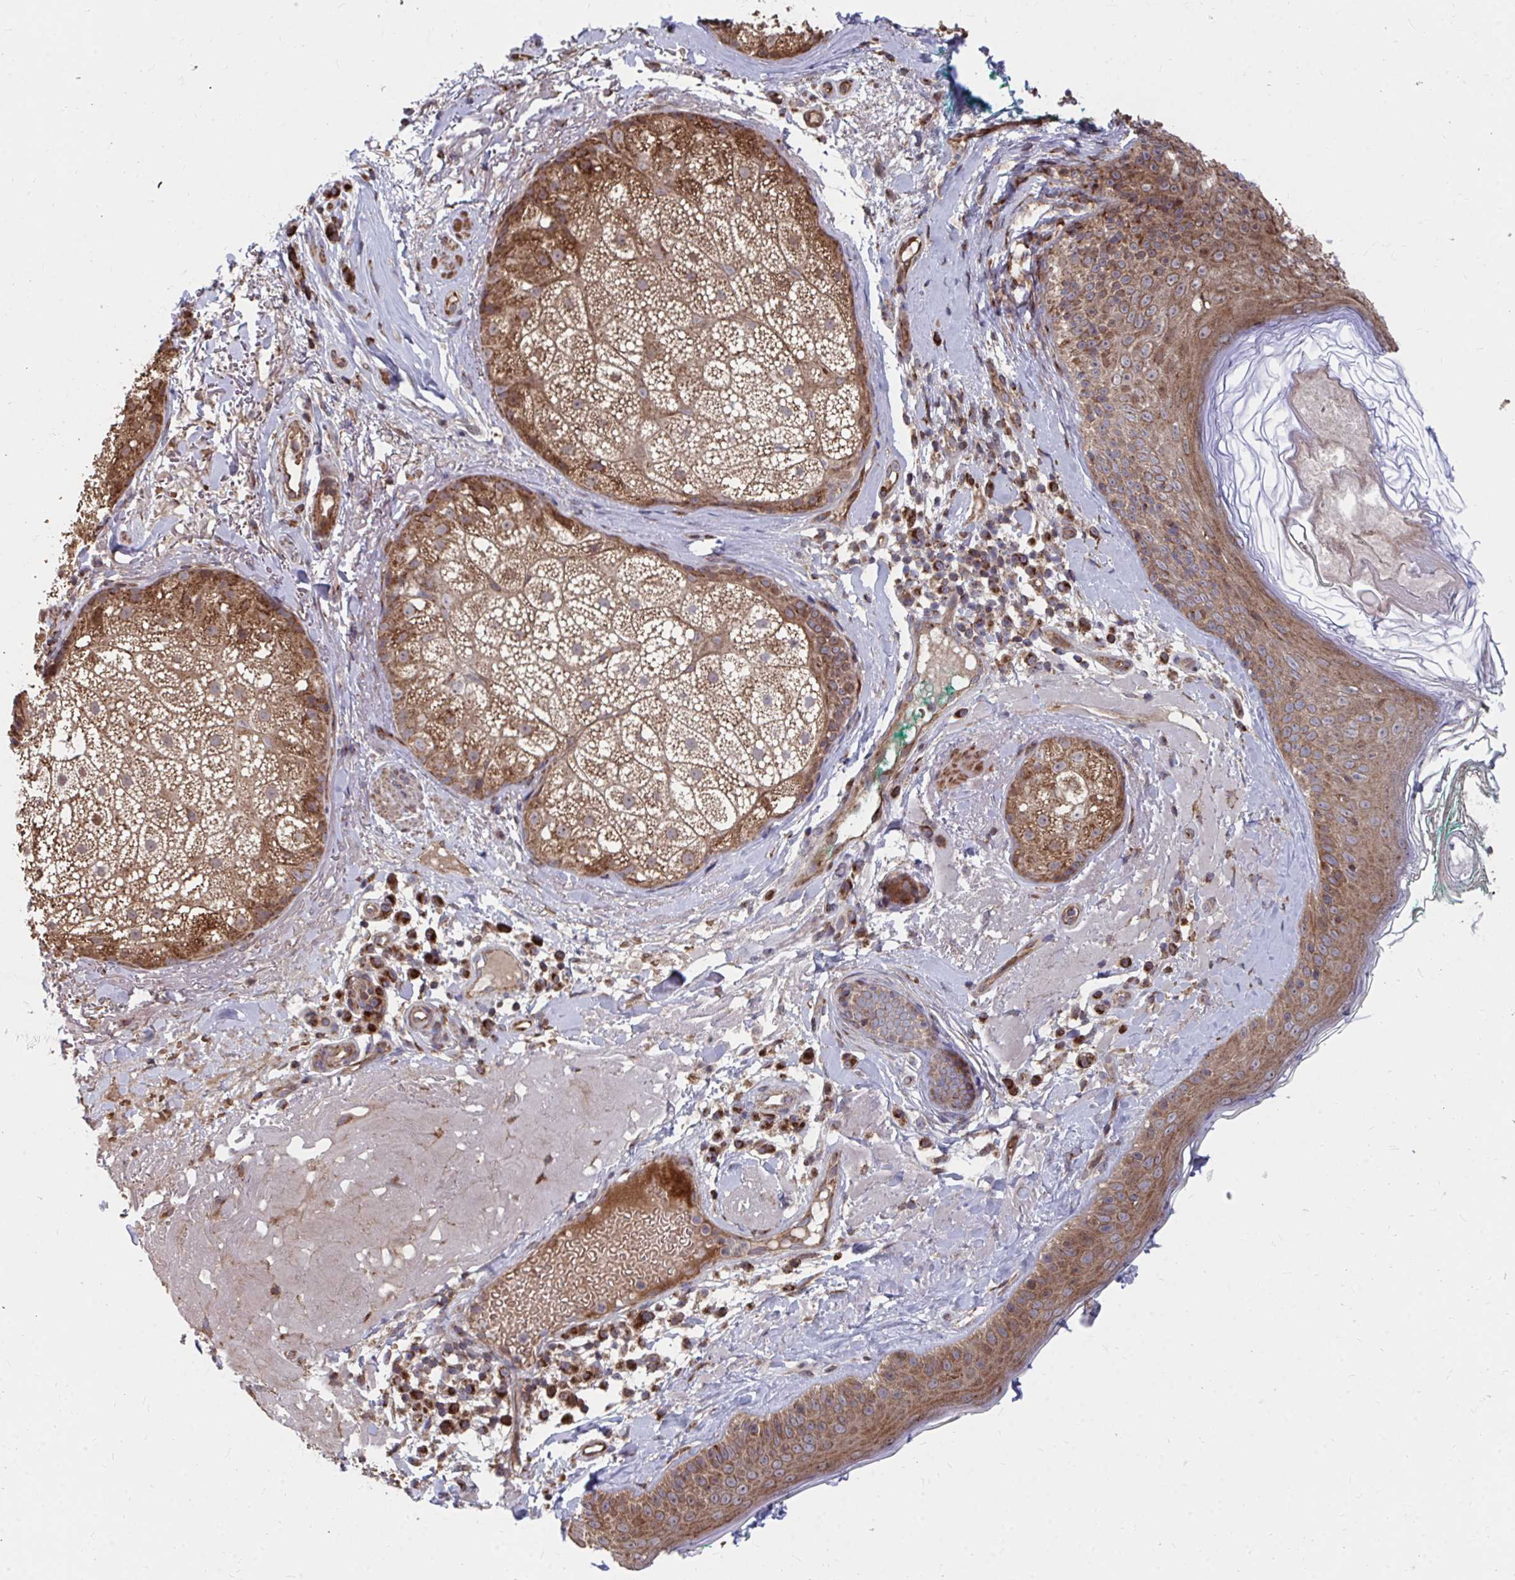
{"staining": {"intensity": "moderate", "quantity": ">75%", "location": "cytoplasmic/membranous"}, "tissue": "skin", "cell_type": "Fibroblasts", "image_type": "normal", "snomed": [{"axis": "morphology", "description": "Normal tissue, NOS"}, {"axis": "topography", "description": "Skin"}], "caption": "Protein expression analysis of benign skin displays moderate cytoplasmic/membranous staining in about >75% of fibroblasts. The protein is shown in brown color, while the nuclei are stained blue.", "gene": "FAM89A", "patient": {"sex": "male", "age": 73}}